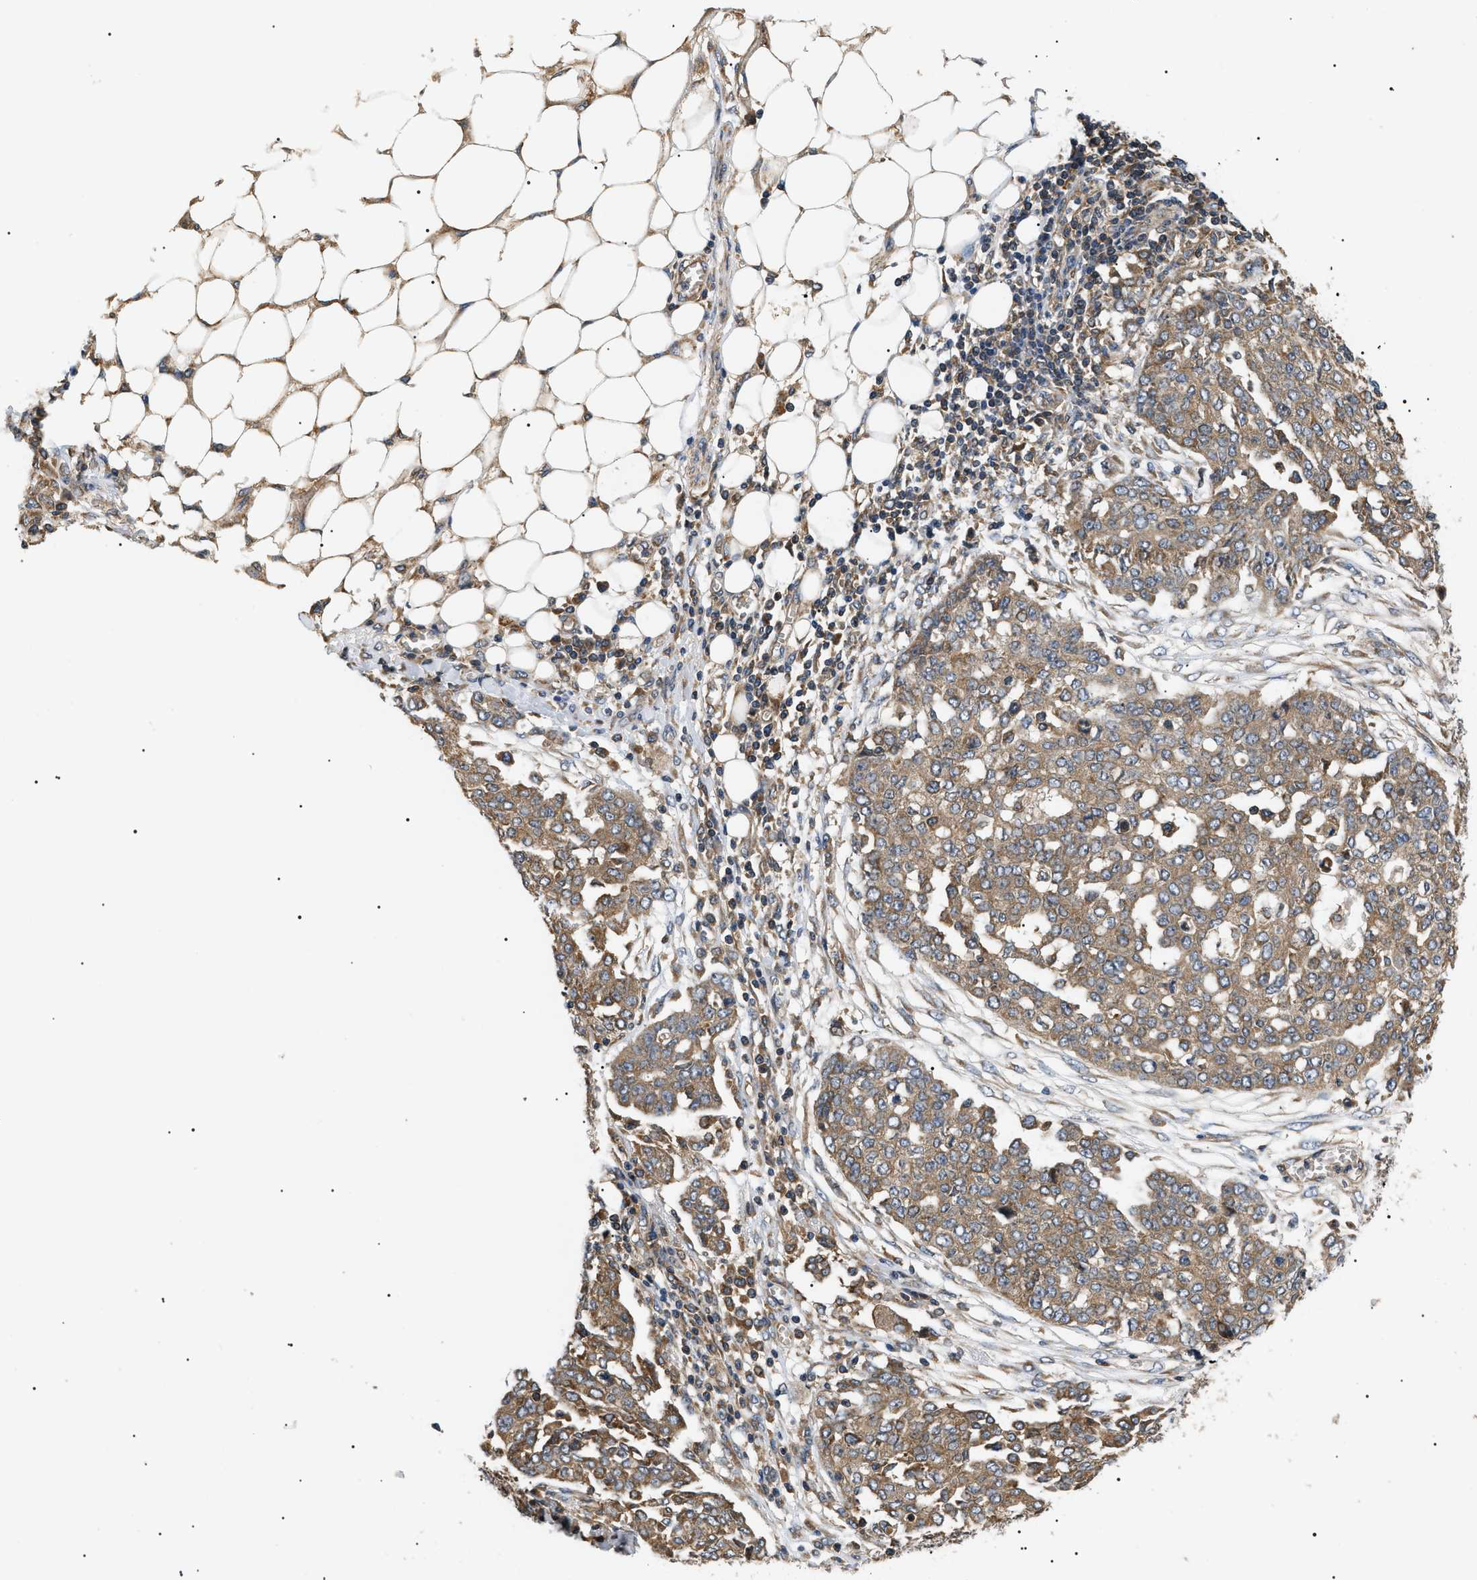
{"staining": {"intensity": "moderate", "quantity": ">75%", "location": "cytoplasmic/membranous"}, "tissue": "ovarian cancer", "cell_type": "Tumor cells", "image_type": "cancer", "snomed": [{"axis": "morphology", "description": "Cystadenocarcinoma, serous, NOS"}, {"axis": "topography", "description": "Soft tissue"}, {"axis": "topography", "description": "Ovary"}], "caption": "DAB (3,3'-diaminobenzidine) immunohistochemical staining of human ovarian cancer shows moderate cytoplasmic/membranous protein positivity in approximately >75% of tumor cells.", "gene": "PPM1B", "patient": {"sex": "female", "age": 57}}